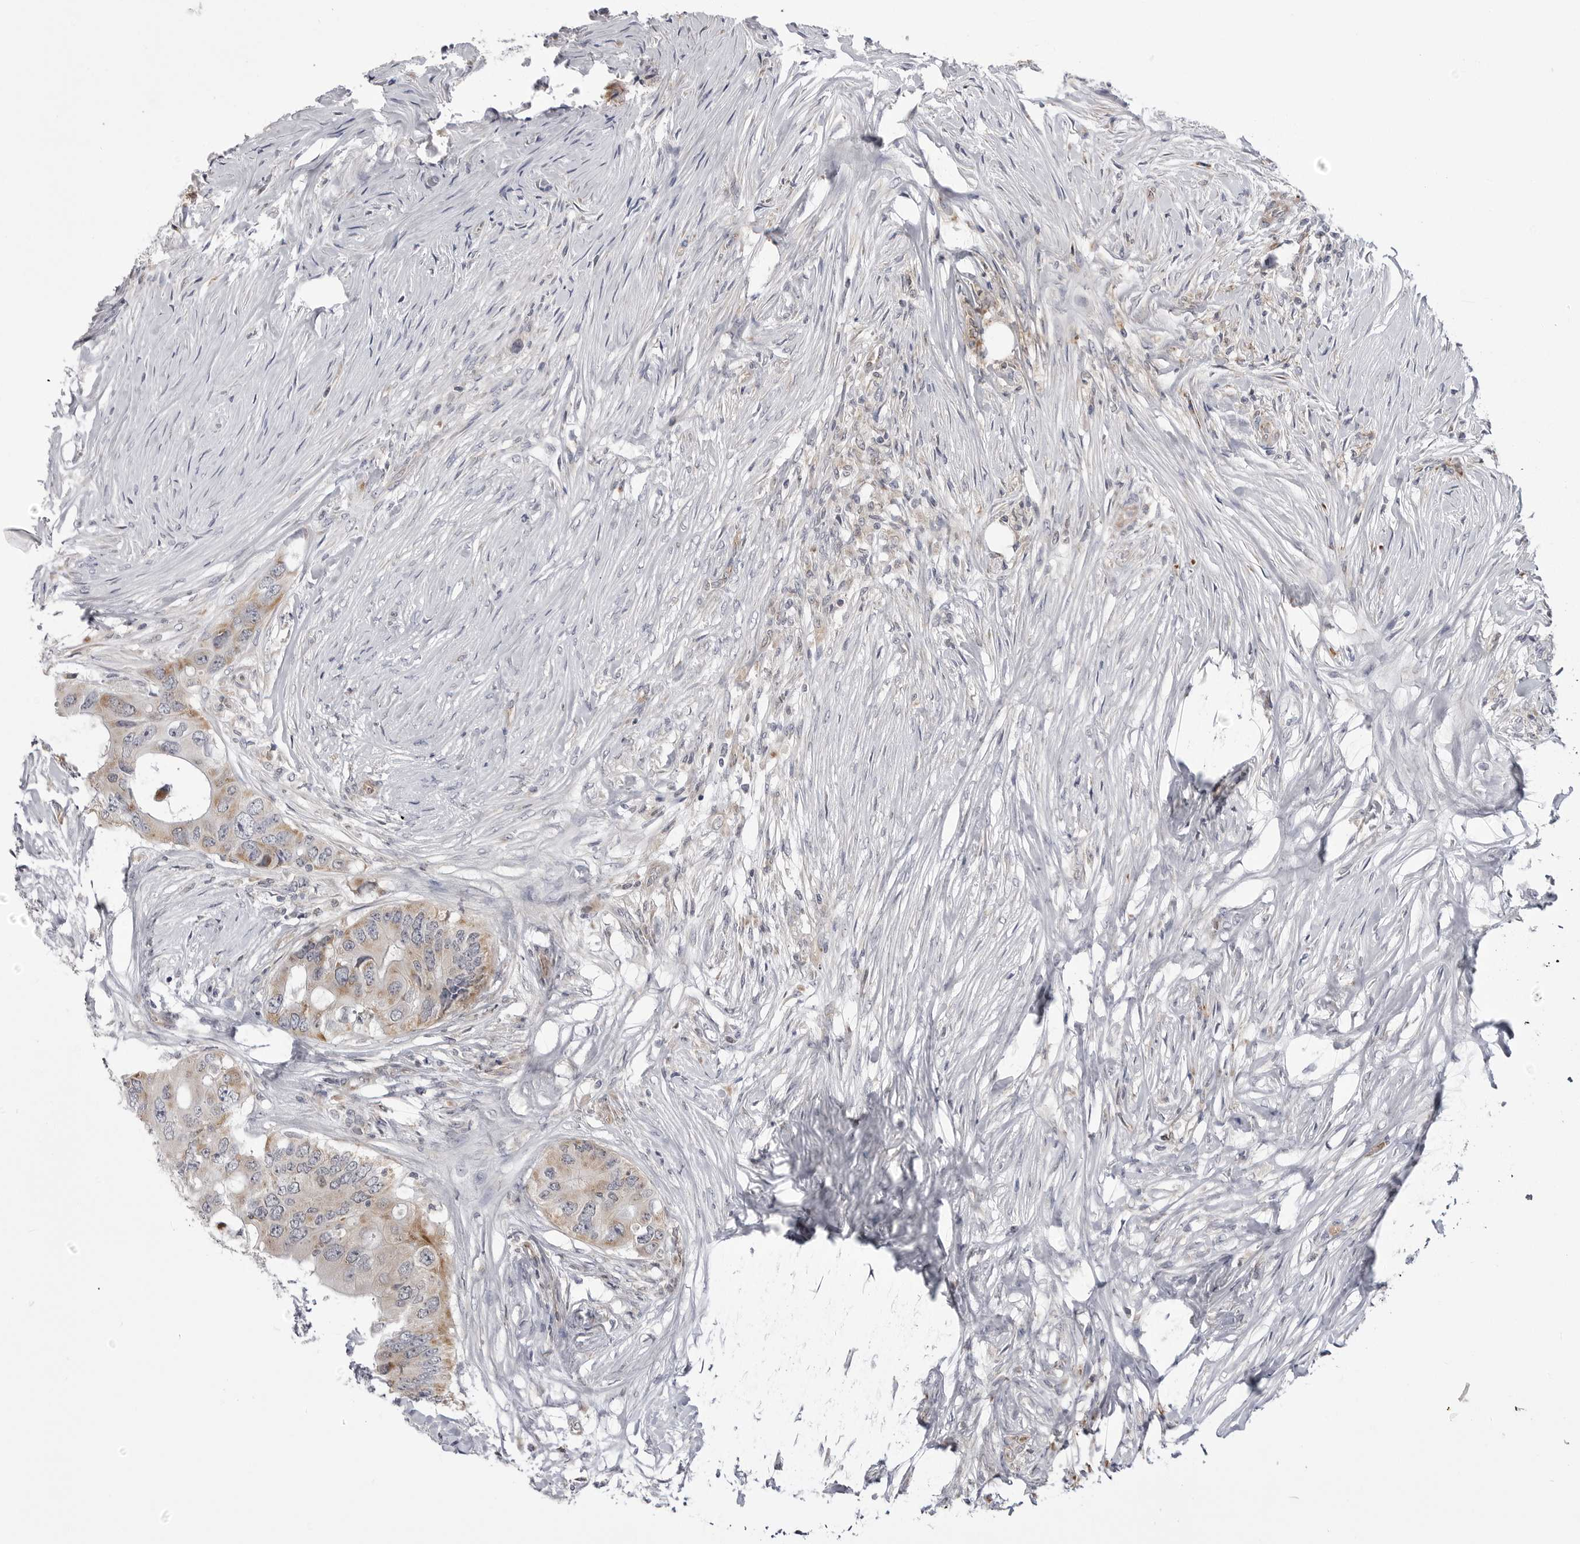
{"staining": {"intensity": "moderate", "quantity": ">75%", "location": "cytoplasmic/membranous"}, "tissue": "colorectal cancer", "cell_type": "Tumor cells", "image_type": "cancer", "snomed": [{"axis": "morphology", "description": "Adenocarcinoma, NOS"}, {"axis": "topography", "description": "Colon"}], "caption": "Colorectal cancer (adenocarcinoma) stained with IHC reveals moderate cytoplasmic/membranous staining in approximately >75% of tumor cells. The protein is stained brown, and the nuclei are stained in blue (DAB (3,3'-diaminobenzidine) IHC with brightfield microscopy, high magnification).", "gene": "FH", "patient": {"sex": "male", "age": 71}}